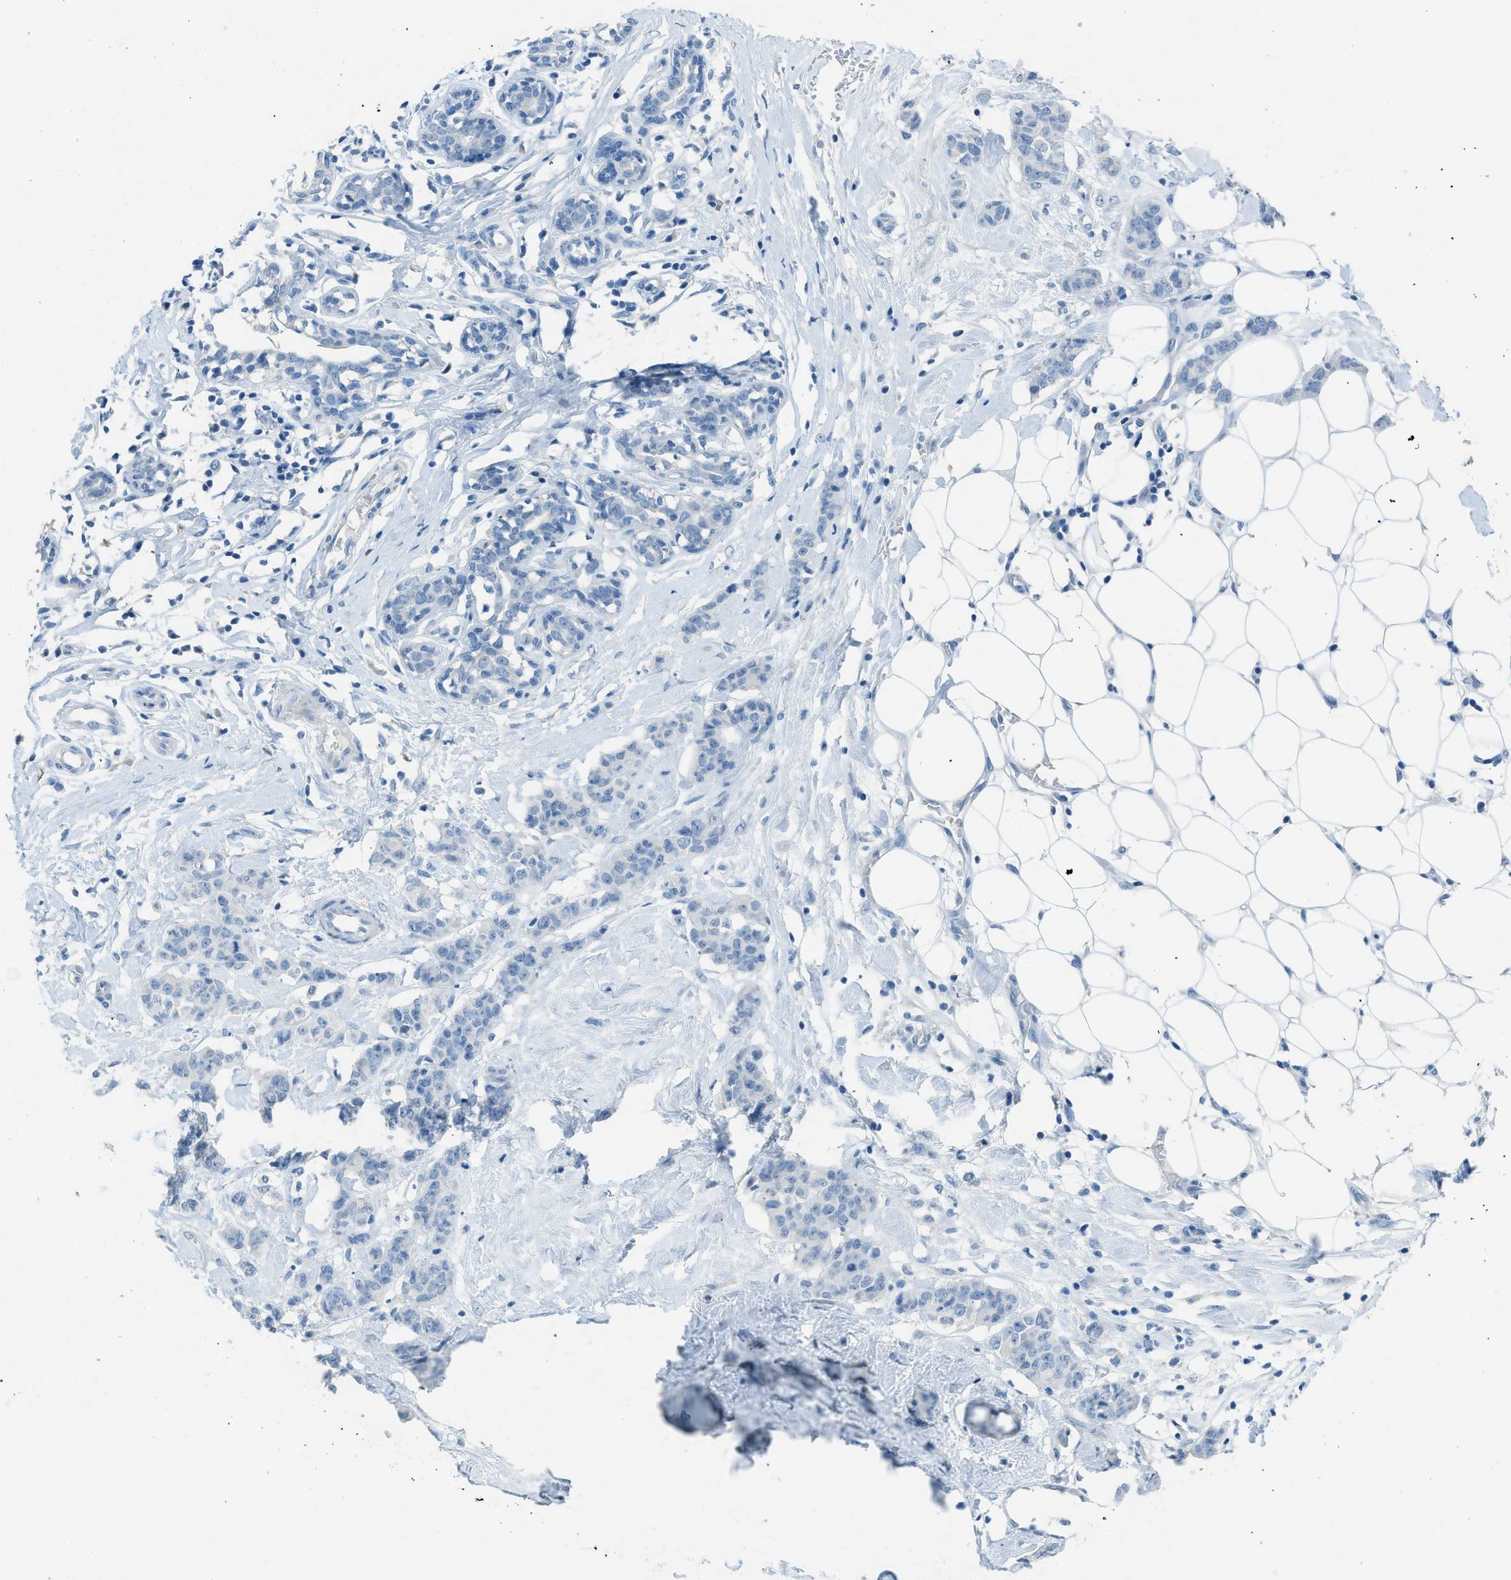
{"staining": {"intensity": "negative", "quantity": "none", "location": "none"}, "tissue": "breast cancer", "cell_type": "Tumor cells", "image_type": "cancer", "snomed": [{"axis": "morphology", "description": "Normal tissue, NOS"}, {"axis": "morphology", "description": "Duct carcinoma"}, {"axis": "topography", "description": "Breast"}], "caption": "DAB (3,3'-diaminobenzidine) immunohistochemical staining of human breast cancer reveals no significant staining in tumor cells. (Stains: DAB (3,3'-diaminobenzidine) immunohistochemistry with hematoxylin counter stain, Microscopy: brightfield microscopy at high magnification).", "gene": "ACAN", "patient": {"sex": "female", "age": 40}}